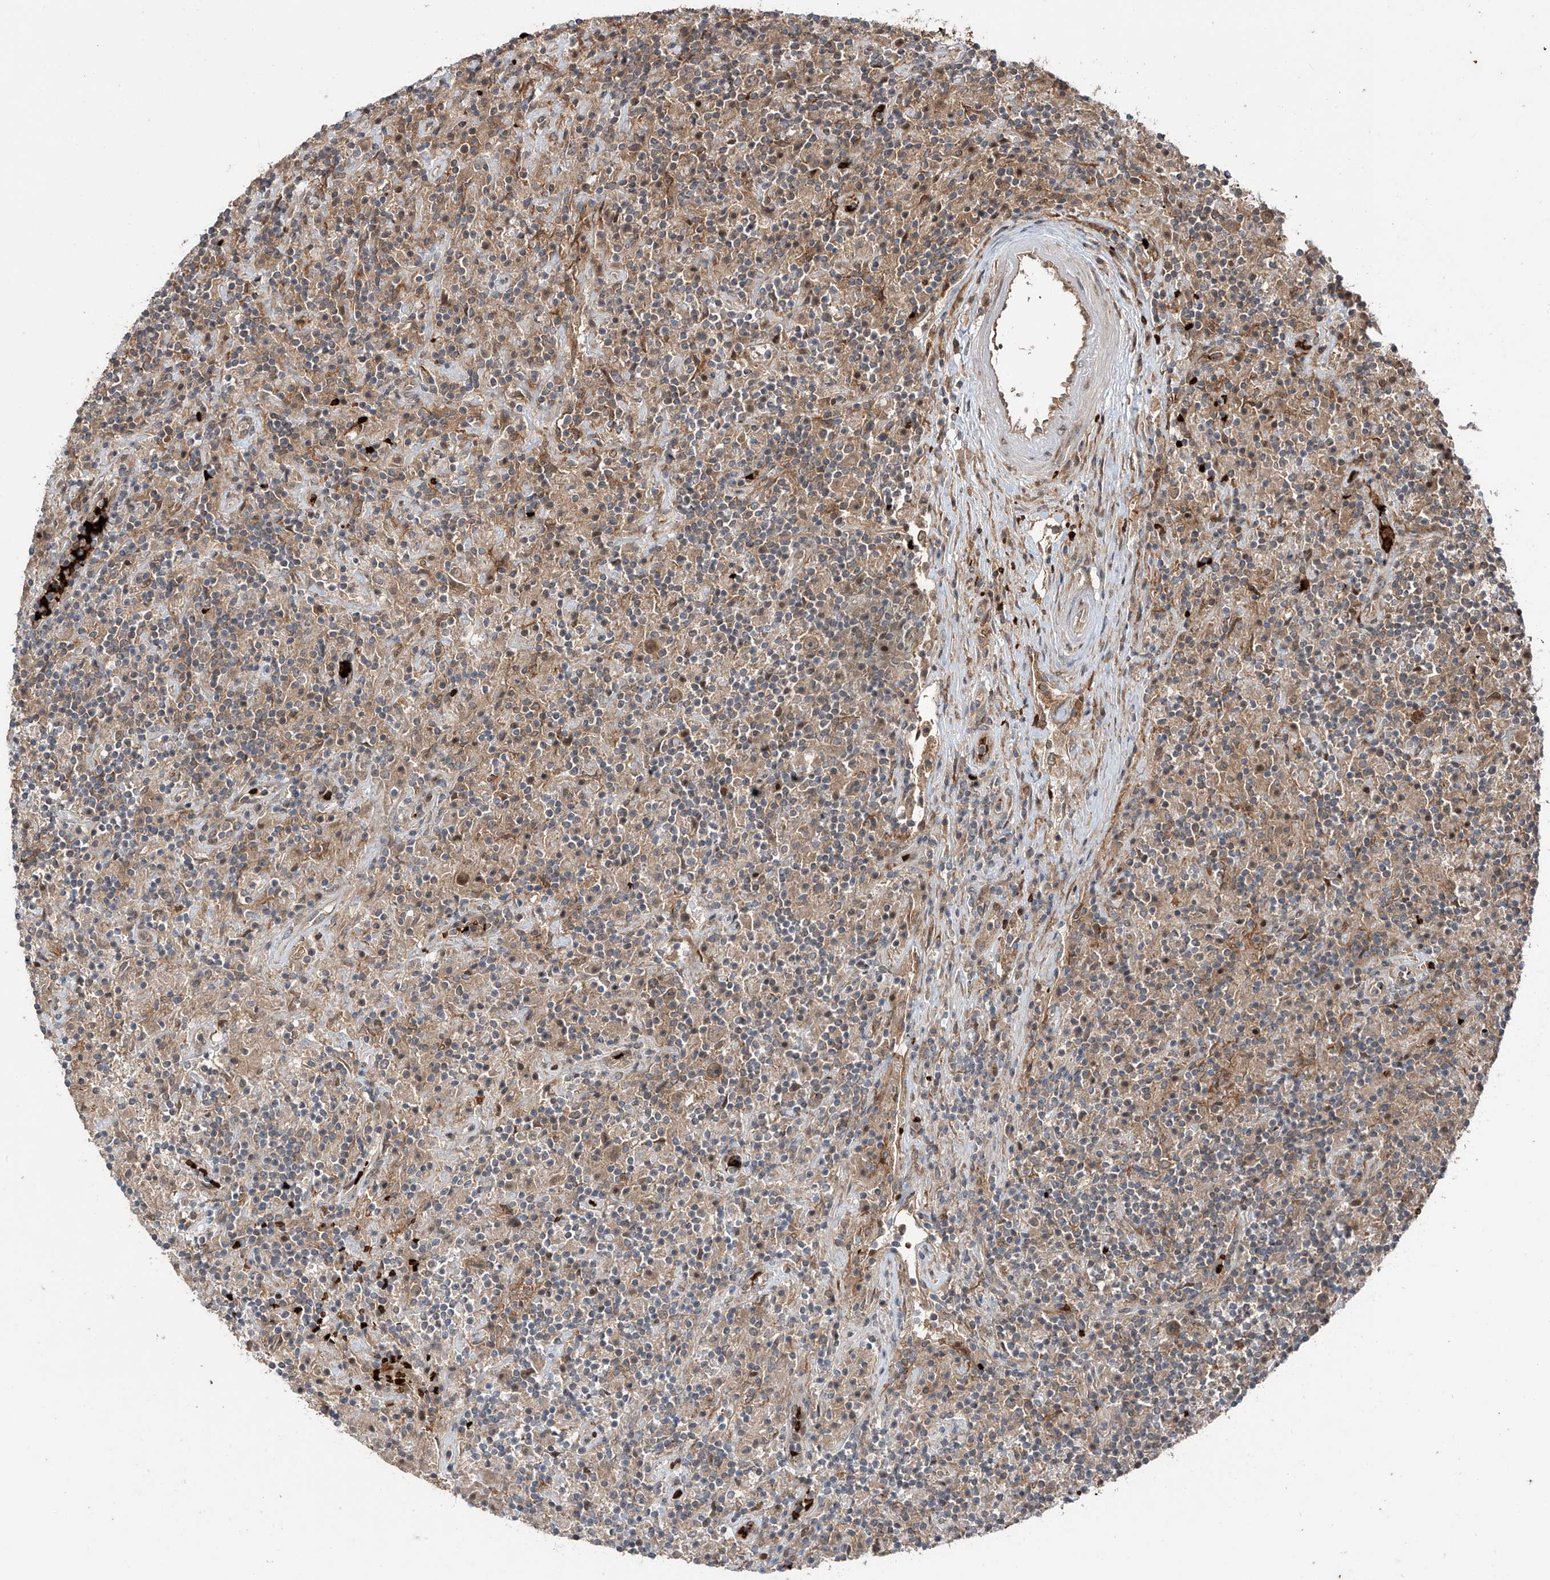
{"staining": {"intensity": "weak", "quantity": ">75%", "location": "cytoplasmic/membranous"}, "tissue": "lymphoma", "cell_type": "Tumor cells", "image_type": "cancer", "snomed": [{"axis": "morphology", "description": "Hodgkin's disease, NOS"}, {"axis": "topography", "description": "Lymph node"}], "caption": "Hodgkin's disease tissue reveals weak cytoplasmic/membranous staining in about >75% of tumor cells", "gene": "ZDHHC9", "patient": {"sex": "male", "age": 70}}